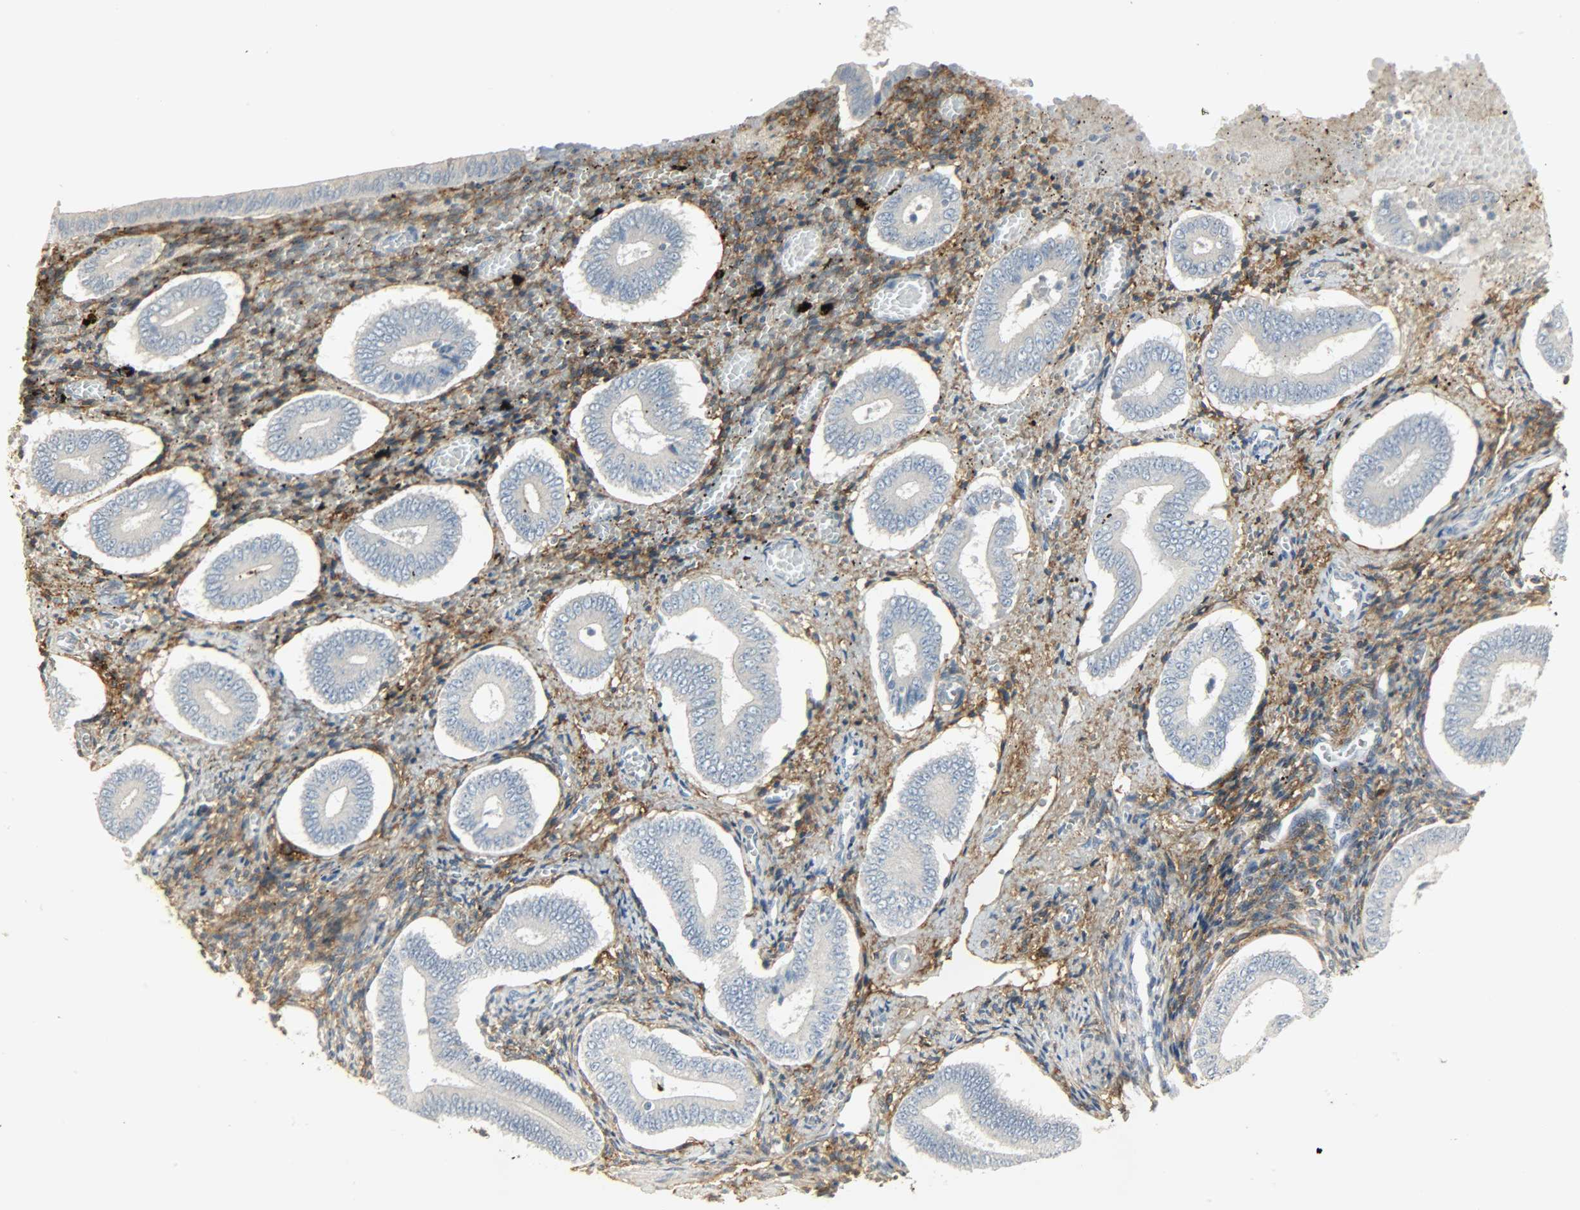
{"staining": {"intensity": "moderate", "quantity": ">75%", "location": "cytoplasmic/membranous"}, "tissue": "endometrium", "cell_type": "Cells in endometrial stroma", "image_type": "normal", "snomed": [{"axis": "morphology", "description": "Normal tissue, NOS"}, {"axis": "topography", "description": "Endometrium"}], "caption": "IHC micrograph of benign endometrium: human endometrium stained using immunohistochemistry reveals medium levels of moderate protein expression localized specifically in the cytoplasmic/membranous of cells in endometrial stroma, appearing as a cytoplasmic/membranous brown color.", "gene": "ENPEP", "patient": {"sex": "female", "age": 42}}